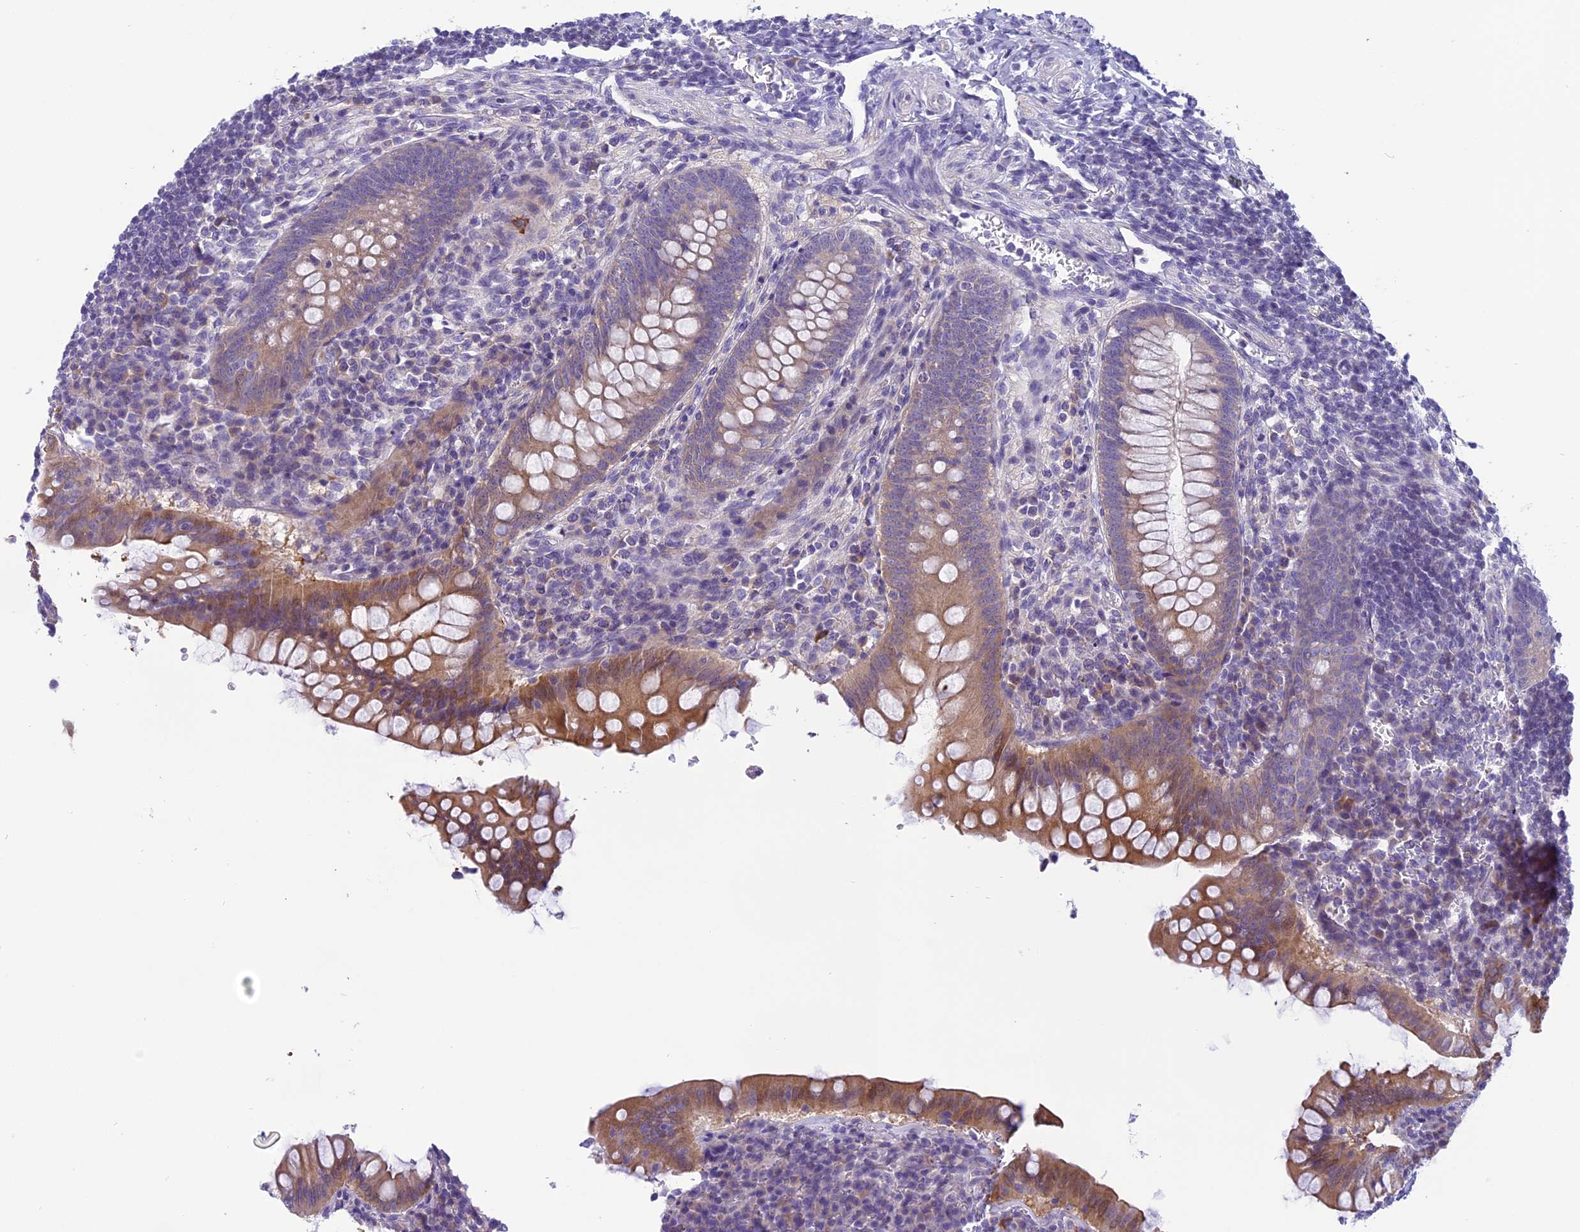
{"staining": {"intensity": "moderate", "quantity": "25%-75%", "location": "cytoplasmic/membranous"}, "tissue": "appendix", "cell_type": "Glandular cells", "image_type": "normal", "snomed": [{"axis": "morphology", "description": "Normal tissue, NOS"}, {"axis": "topography", "description": "Appendix"}], "caption": "Immunohistochemical staining of normal human appendix reveals 25%-75% levels of moderate cytoplasmic/membranous protein staining in about 25%-75% of glandular cells. The staining was performed using DAB (3,3'-diaminobenzidine), with brown indicating positive protein expression. Nuclei are stained blue with hematoxylin.", "gene": "ARHGEF37", "patient": {"sex": "female", "age": 33}}